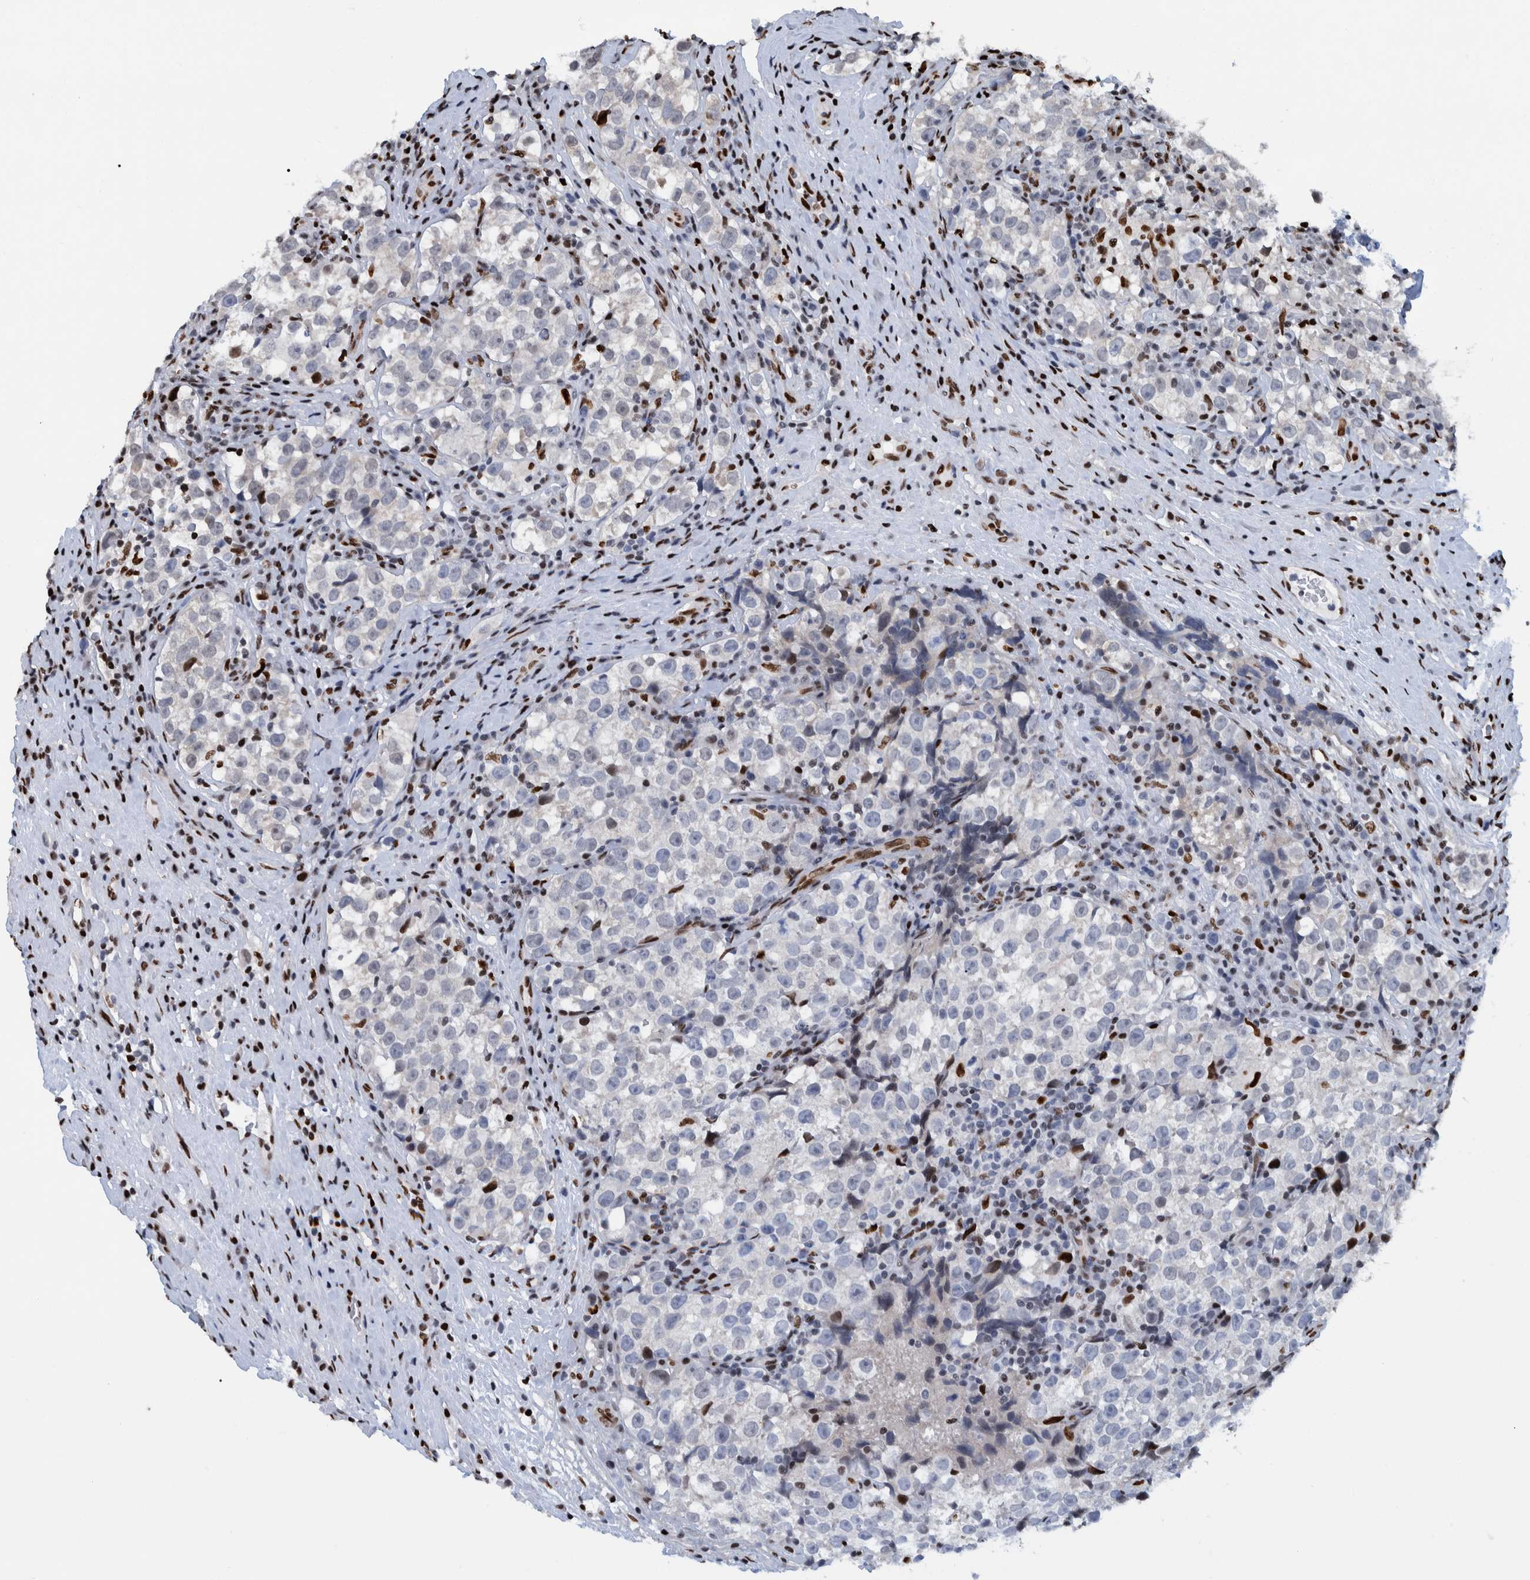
{"staining": {"intensity": "negative", "quantity": "none", "location": "none"}, "tissue": "testis cancer", "cell_type": "Tumor cells", "image_type": "cancer", "snomed": [{"axis": "morphology", "description": "Normal tissue, NOS"}, {"axis": "morphology", "description": "Seminoma, NOS"}, {"axis": "topography", "description": "Testis"}], "caption": "Immunohistochemical staining of human testis cancer exhibits no significant staining in tumor cells.", "gene": "HEATR9", "patient": {"sex": "male", "age": 43}}